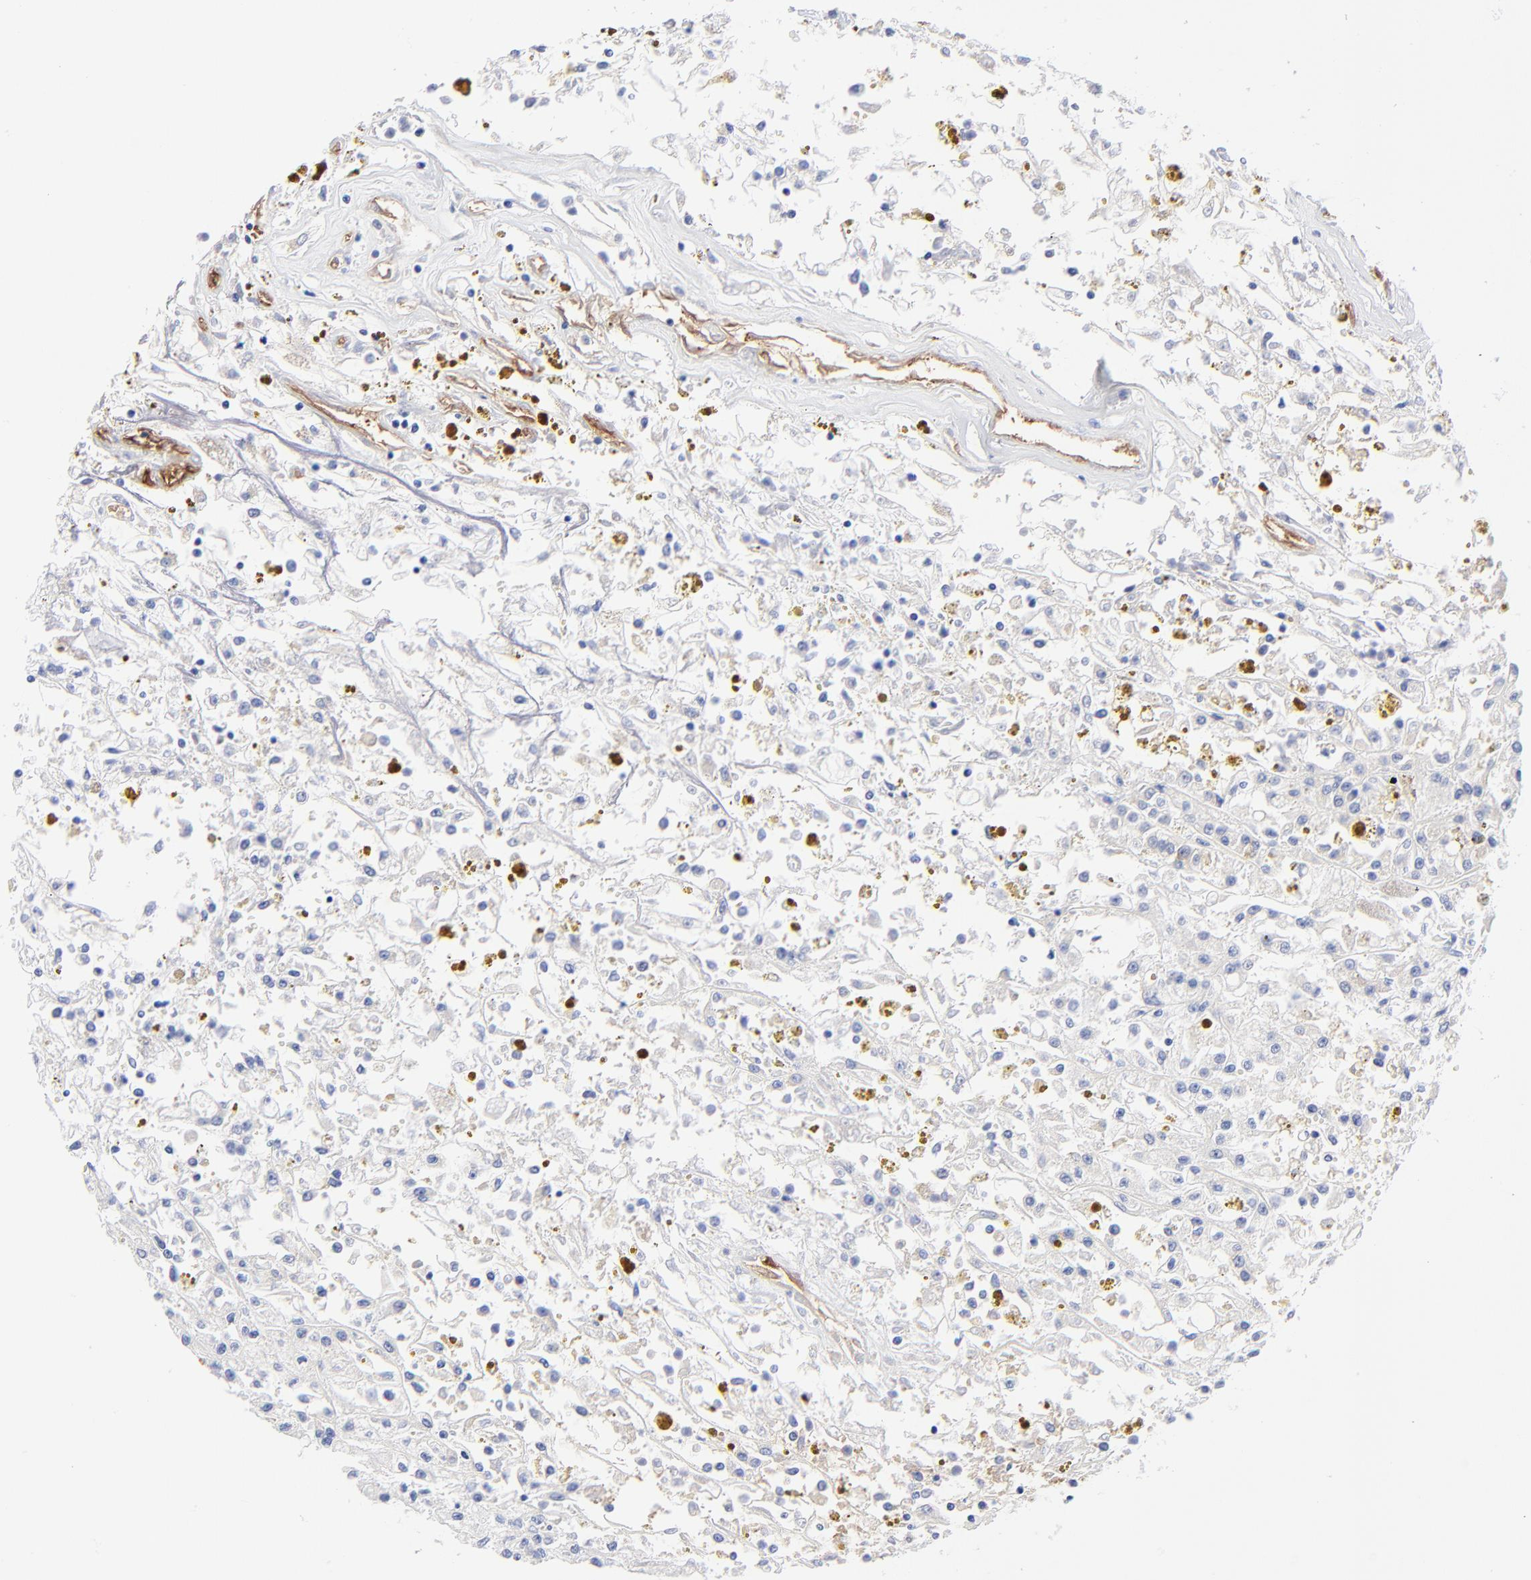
{"staining": {"intensity": "negative", "quantity": "none", "location": "none"}, "tissue": "renal cancer", "cell_type": "Tumor cells", "image_type": "cancer", "snomed": [{"axis": "morphology", "description": "Adenocarcinoma, NOS"}, {"axis": "topography", "description": "Kidney"}], "caption": "Immunohistochemistry (IHC) micrograph of neoplastic tissue: renal cancer stained with DAB (3,3'-diaminobenzidine) shows no significant protein expression in tumor cells. The staining is performed using DAB (3,3'-diaminobenzidine) brown chromogen with nuclei counter-stained in using hematoxylin.", "gene": "SLC44A2", "patient": {"sex": "male", "age": 78}}